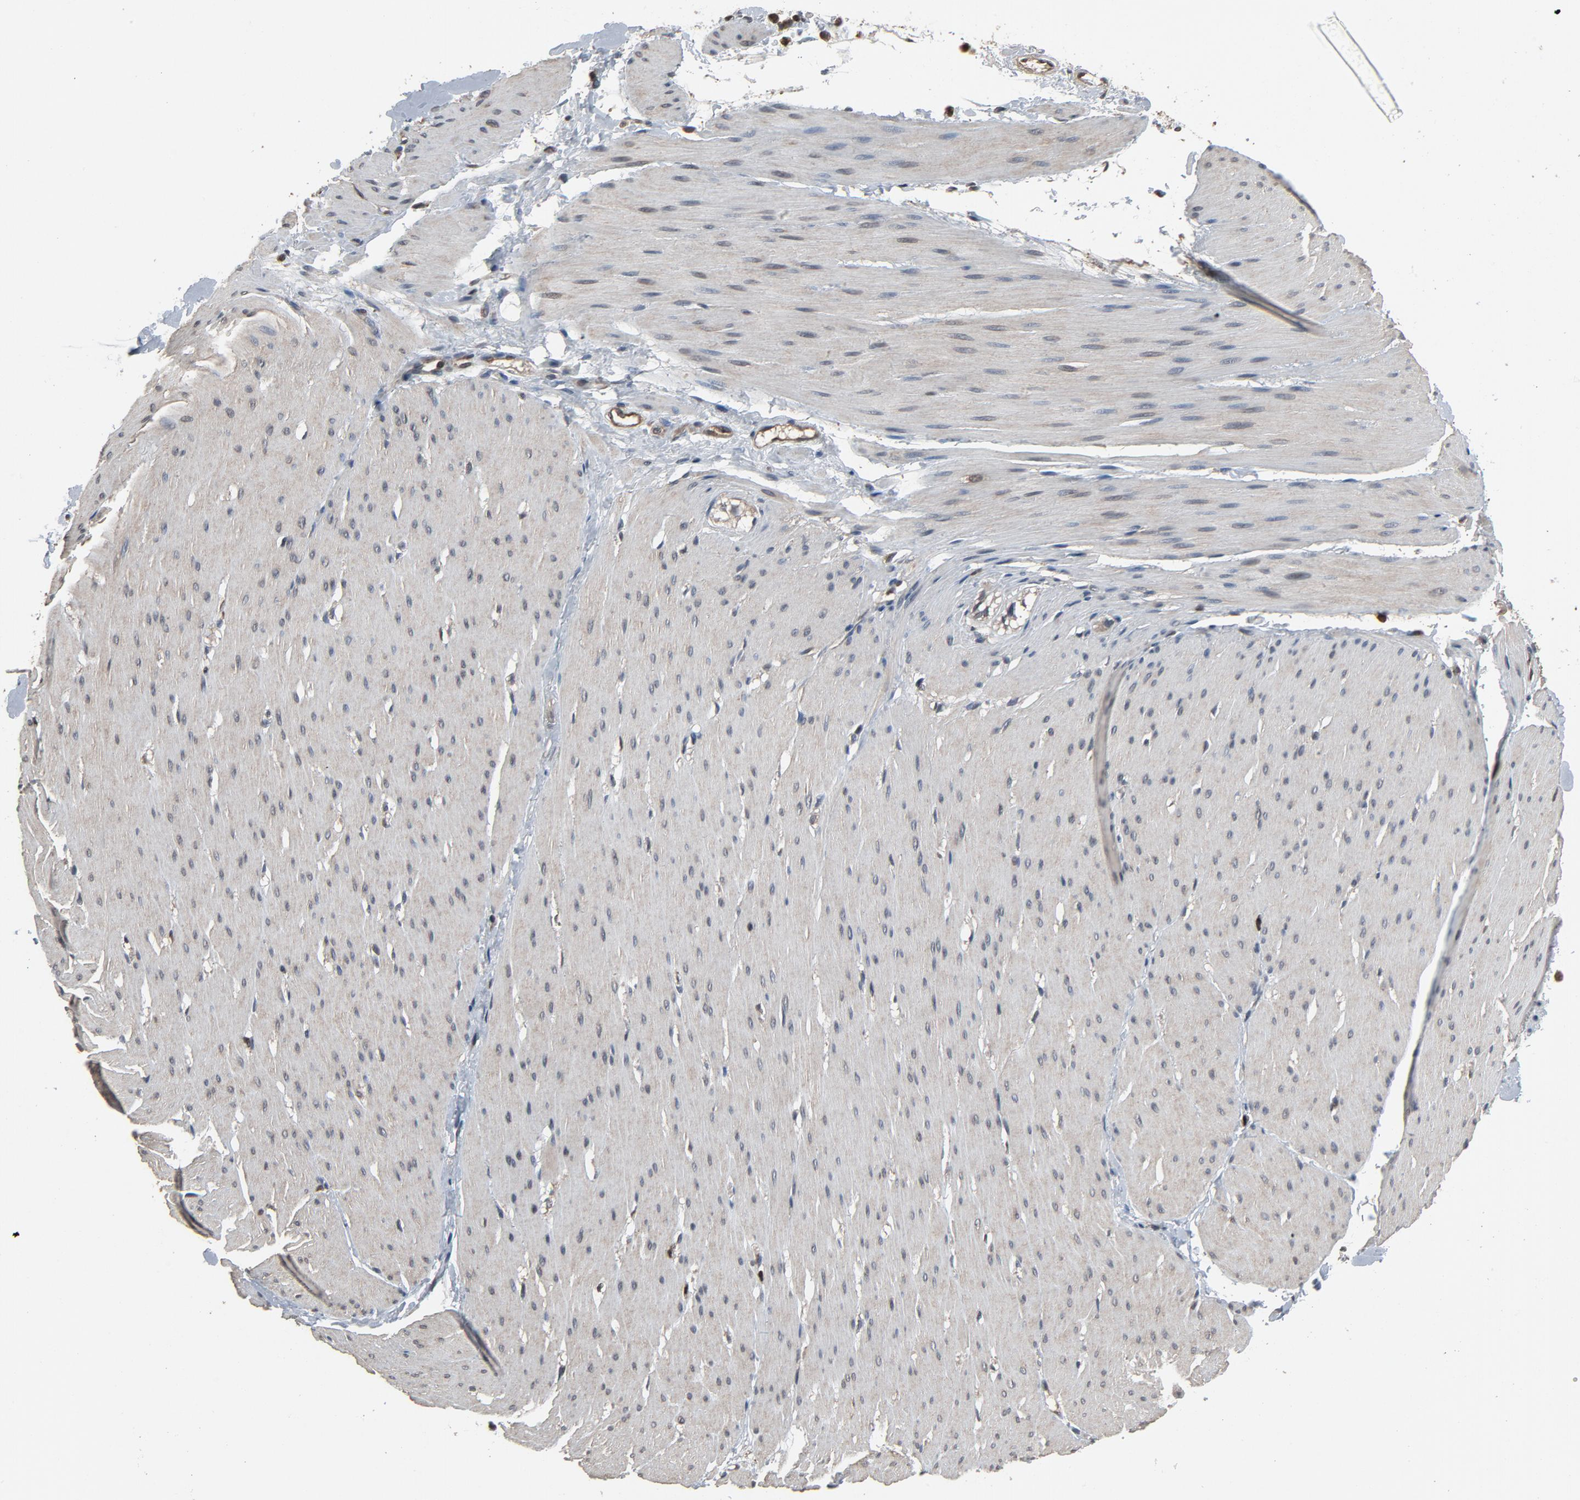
{"staining": {"intensity": "negative", "quantity": "none", "location": "none"}, "tissue": "smooth muscle", "cell_type": "Smooth muscle cells", "image_type": "normal", "snomed": [{"axis": "morphology", "description": "Normal tissue, NOS"}, {"axis": "topography", "description": "Smooth muscle"}, {"axis": "topography", "description": "Colon"}], "caption": "Unremarkable smooth muscle was stained to show a protein in brown. There is no significant positivity in smooth muscle cells.", "gene": "UBE2D1", "patient": {"sex": "male", "age": 67}}